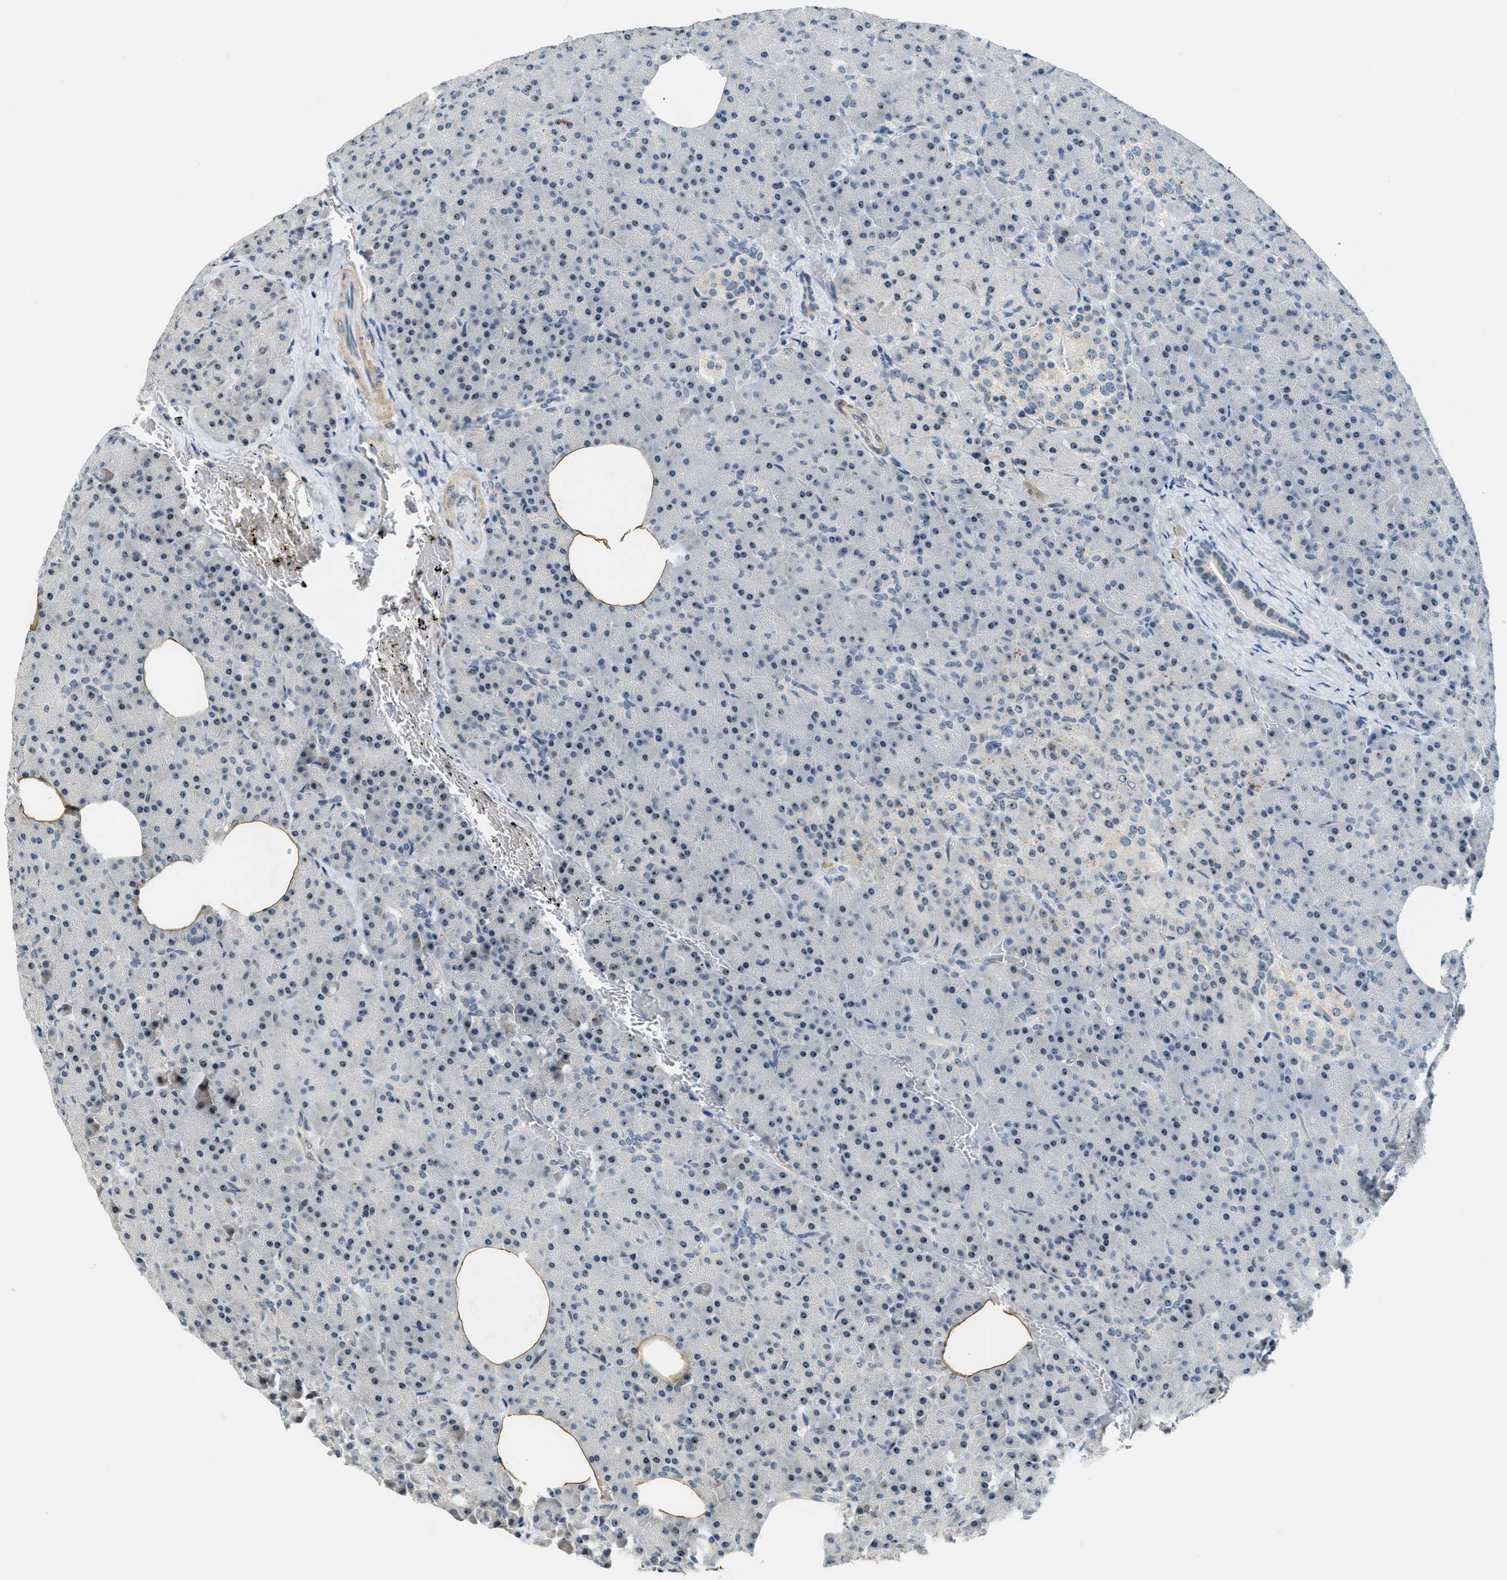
{"staining": {"intensity": "weak", "quantity": "25%-75%", "location": "nuclear"}, "tissue": "pancreas", "cell_type": "Exocrine glandular cells", "image_type": "normal", "snomed": [{"axis": "morphology", "description": "Normal tissue, NOS"}, {"axis": "topography", "description": "Pancreas"}], "caption": "Pancreas stained with a brown dye demonstrates weak nuclear positive expression in about 25%-75% of exocrine glandular cells.", "gene": "DDX47", "patient": {"sex": "female", "age": 35}}